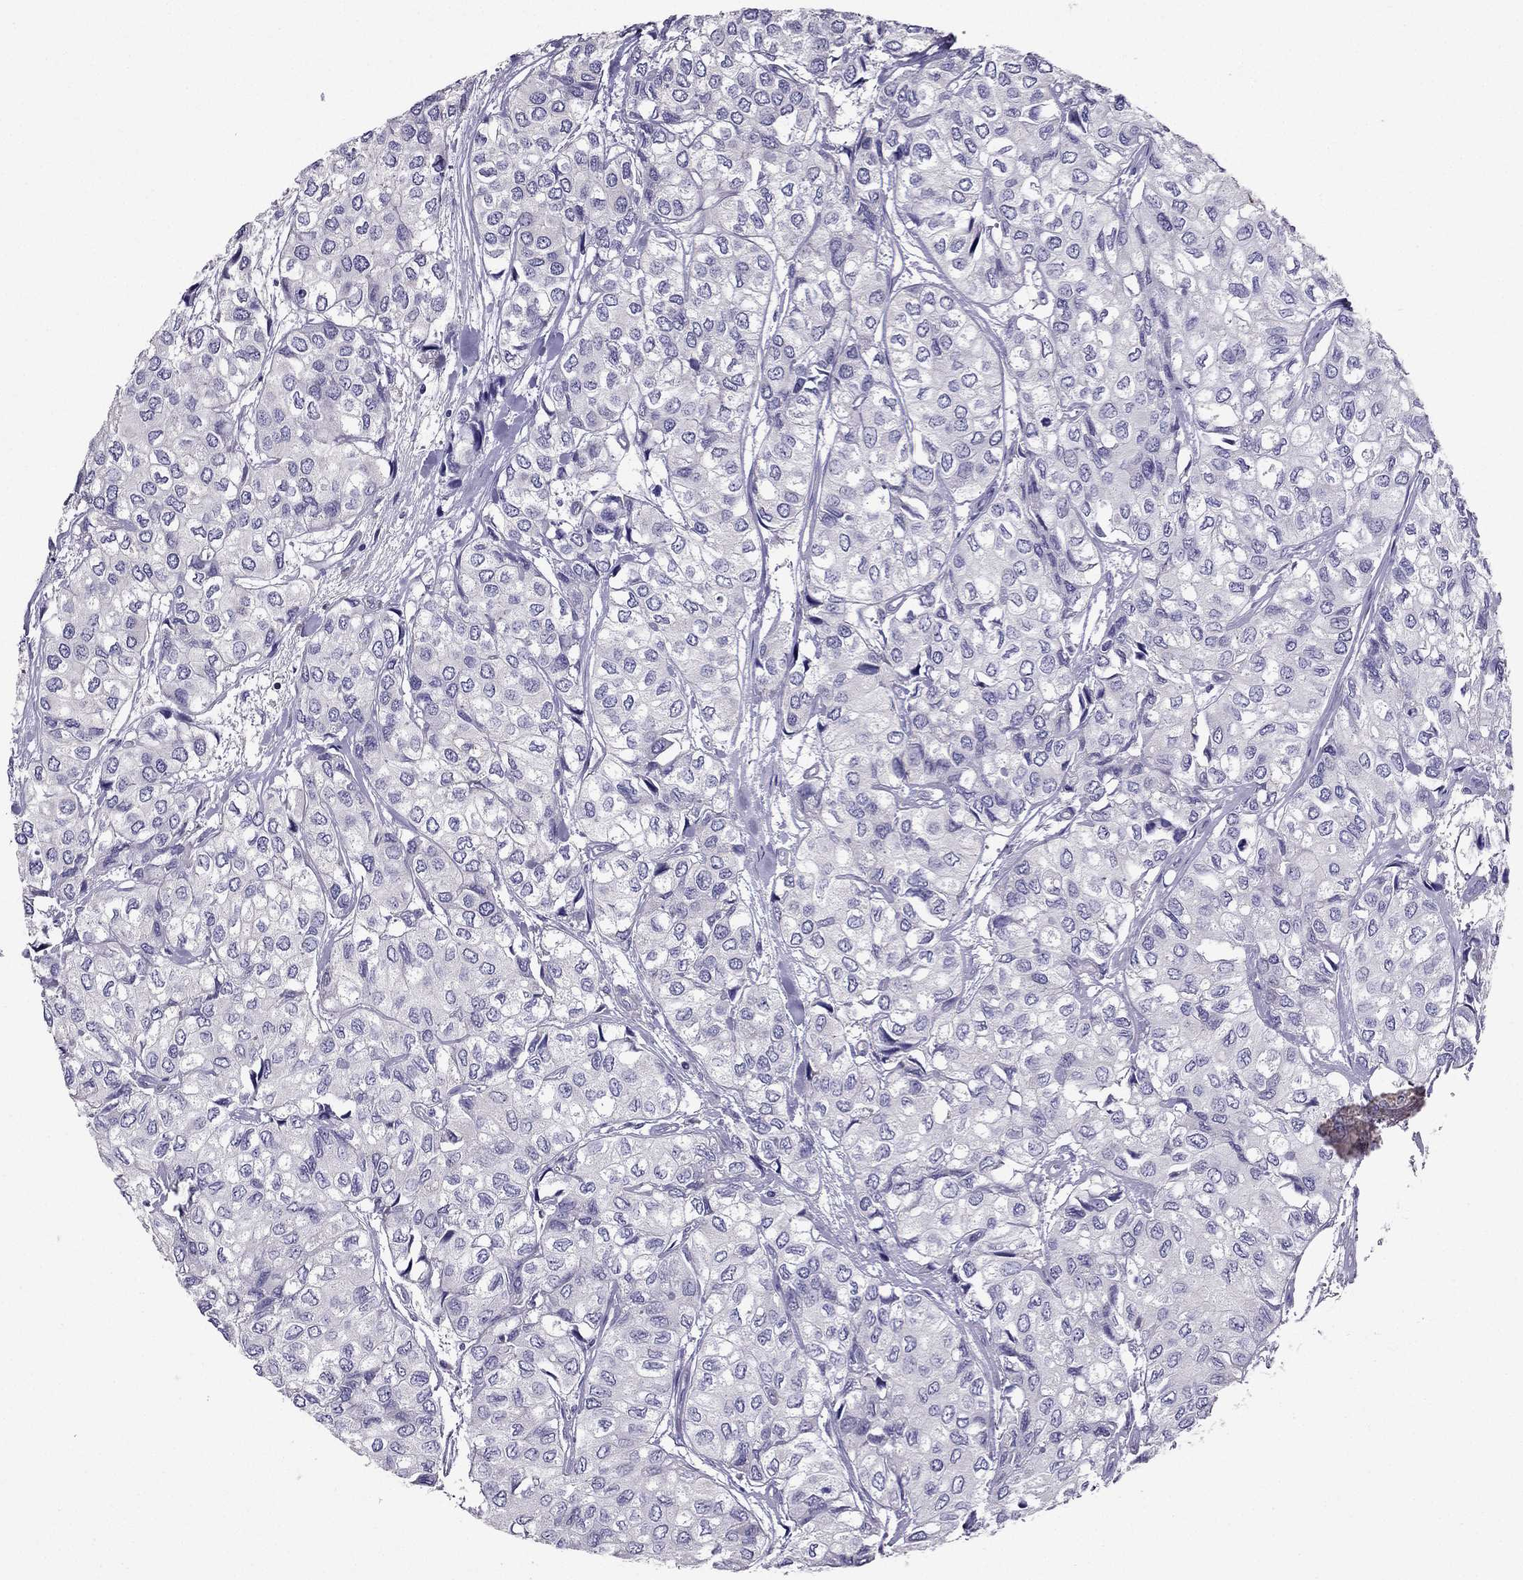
{"staining": {"intensity": "negative", "quantity": "none", "location": "none"}, "tissue": "urothelial cancer", "cell_type": "Tumor cells", "image_type": "cancer", "snomed": [{"axis": "morphology", "description": "Urothelial carcinoma, High grade"}, {"axis": "topography", "description": "Urinary bladder"}], "caption": "DAB (3,3'-diaminobenzidine) immunohistochemical staining of urothelial cancer shows no significant staining in tumor cells.", "gene": "AAK1", "patient": {"sex": "male", "age": 73}}